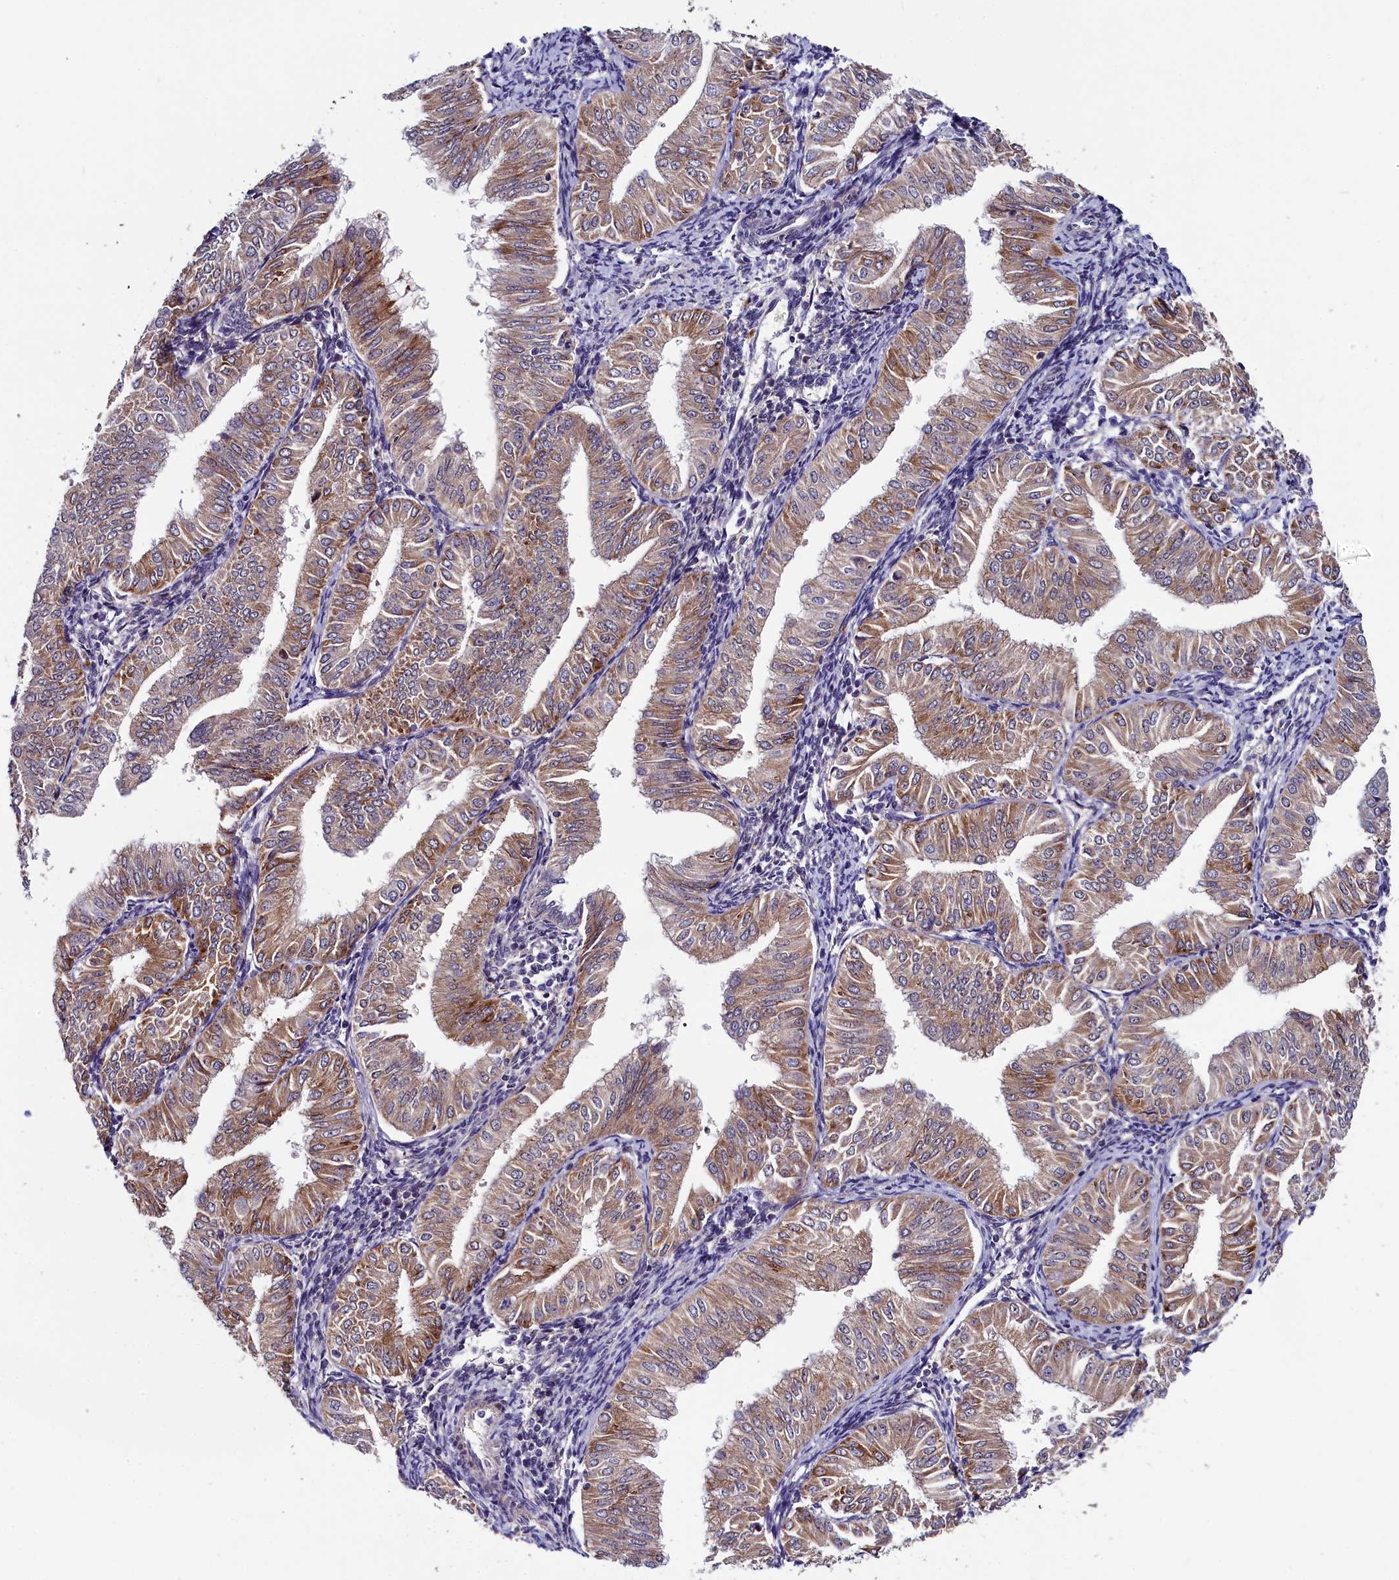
{"staining": {"intensity": "moderate", "quantity": ">75%", "location": "cytoplasmic/membranous"}, "tissue": "endometrial cancer", "cell_type": "Tumor cells", "image_type": "cancer", "snomed": [{"axis": "morphology", "description": "Normal tissue, NOS"}, {"axis": "morphology", "description": "Adenocarcinoma, NOS"}, {"axis": "topography", "description": "Endometrium"}], "caption": "Brown immunohistochemical staining in endometrial cancer (adenocarcinoma) shows moderate cytoplasmic/membranous positivity in approximately >75% of tumor cells.", "gene": "SLC39A6", "patient": {"sex": "female", "age": 53}}